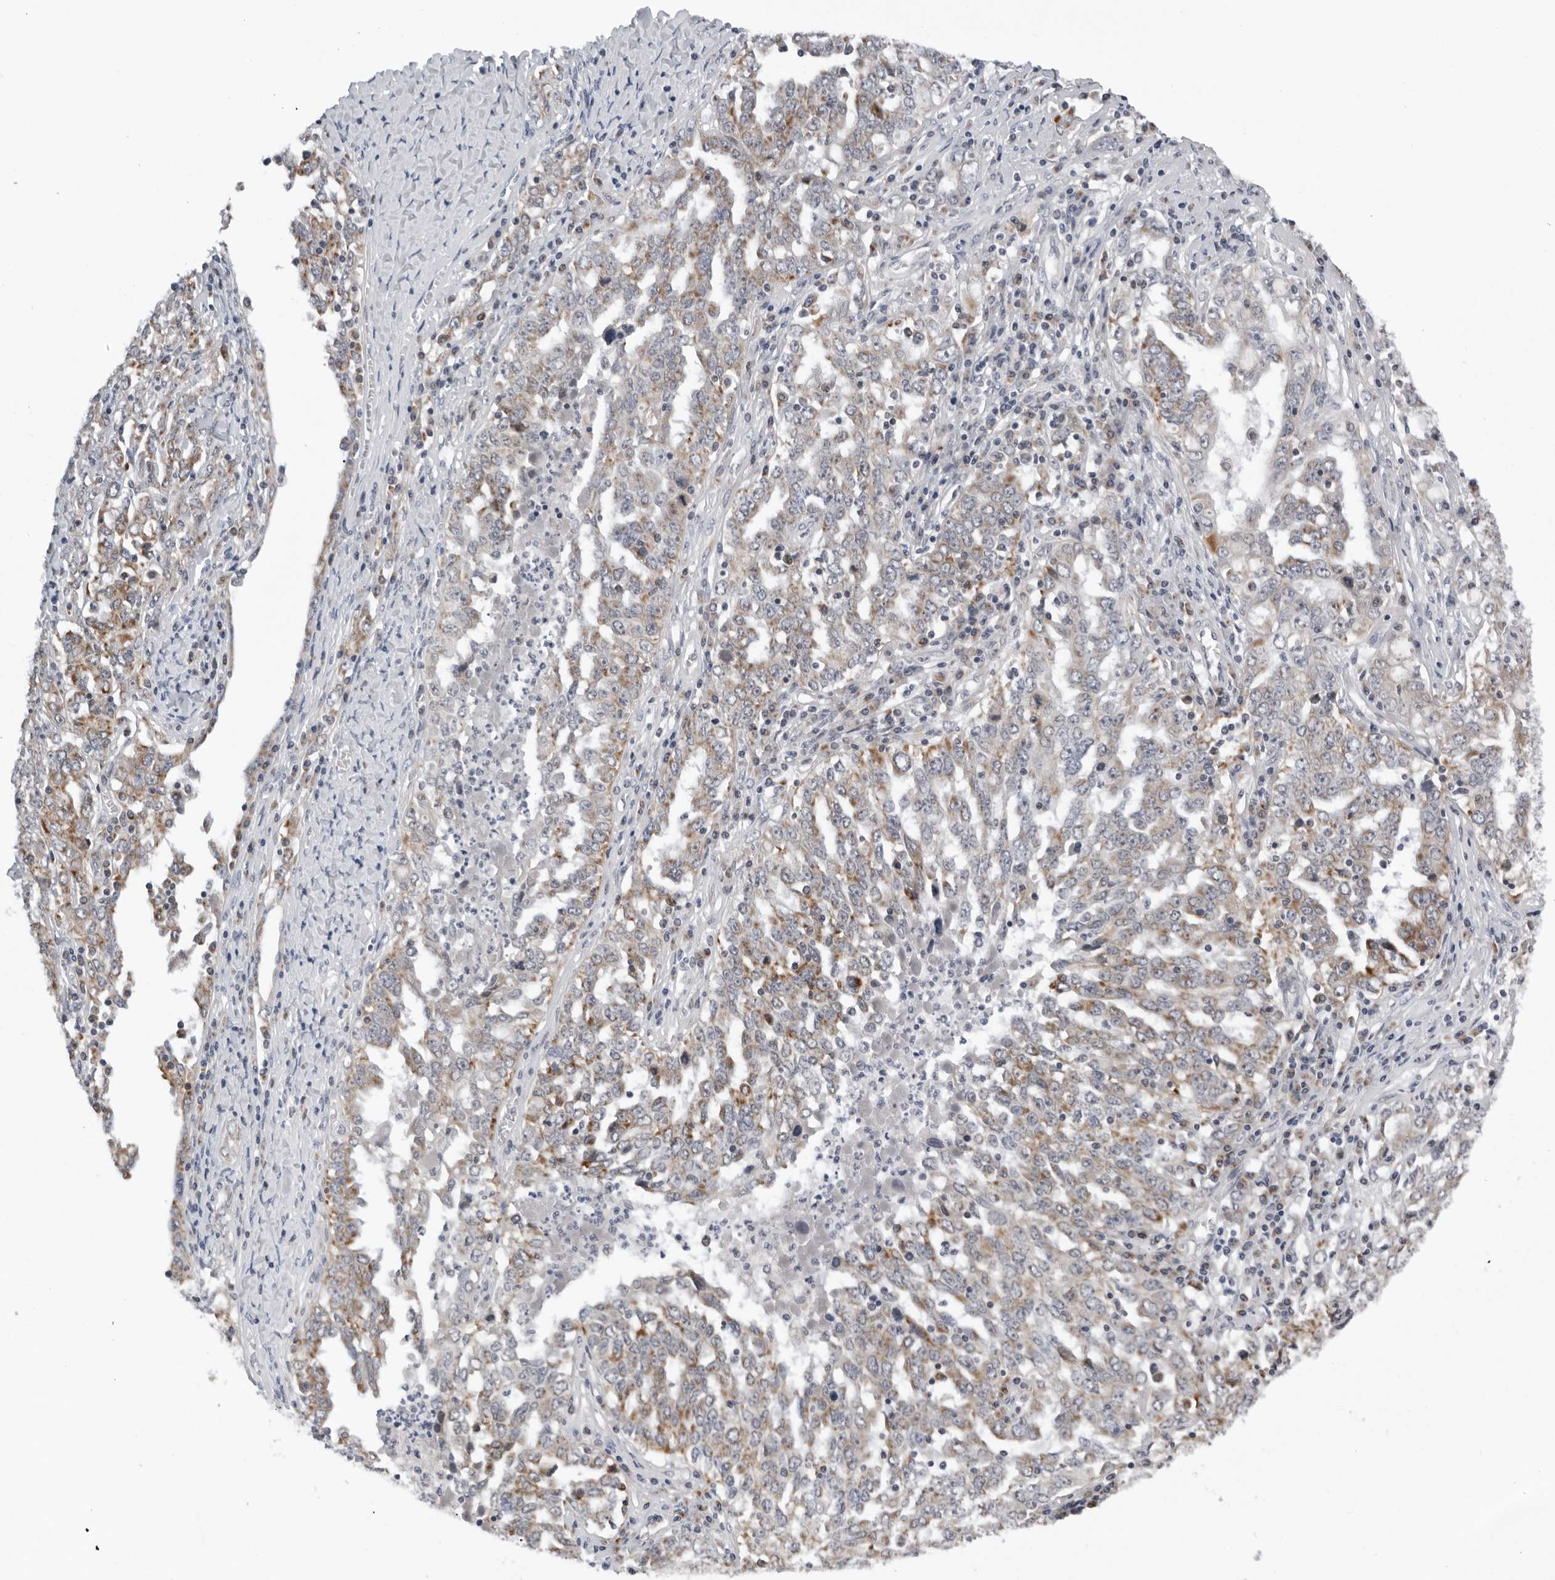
{"staining": {"intensity": "moderate", "quantity": "25%-75%", "location": "cytoplasmic/membranous"}, "tissue": "ovarian cancer", "cell_type": "Tumor cells", "image_type": "cancer", "snomed": [{"axis": "morphology", "description": "Carcinoma, endometroid"}, {"axis": "topography", "description": "Ovary"}], "caption": "High-magnification brightfield microscopy of ovarian cancer (endometroid carcinoma) stained with DAB (brown) and counterstained with hematoxylin (blue). tumor cells exhibit moderate cytoplasmic/membranous positivity is appreciated in about25%-75% of cells.", "gene": "CPT2", "patient": {"sex": "female", "age": 62}}